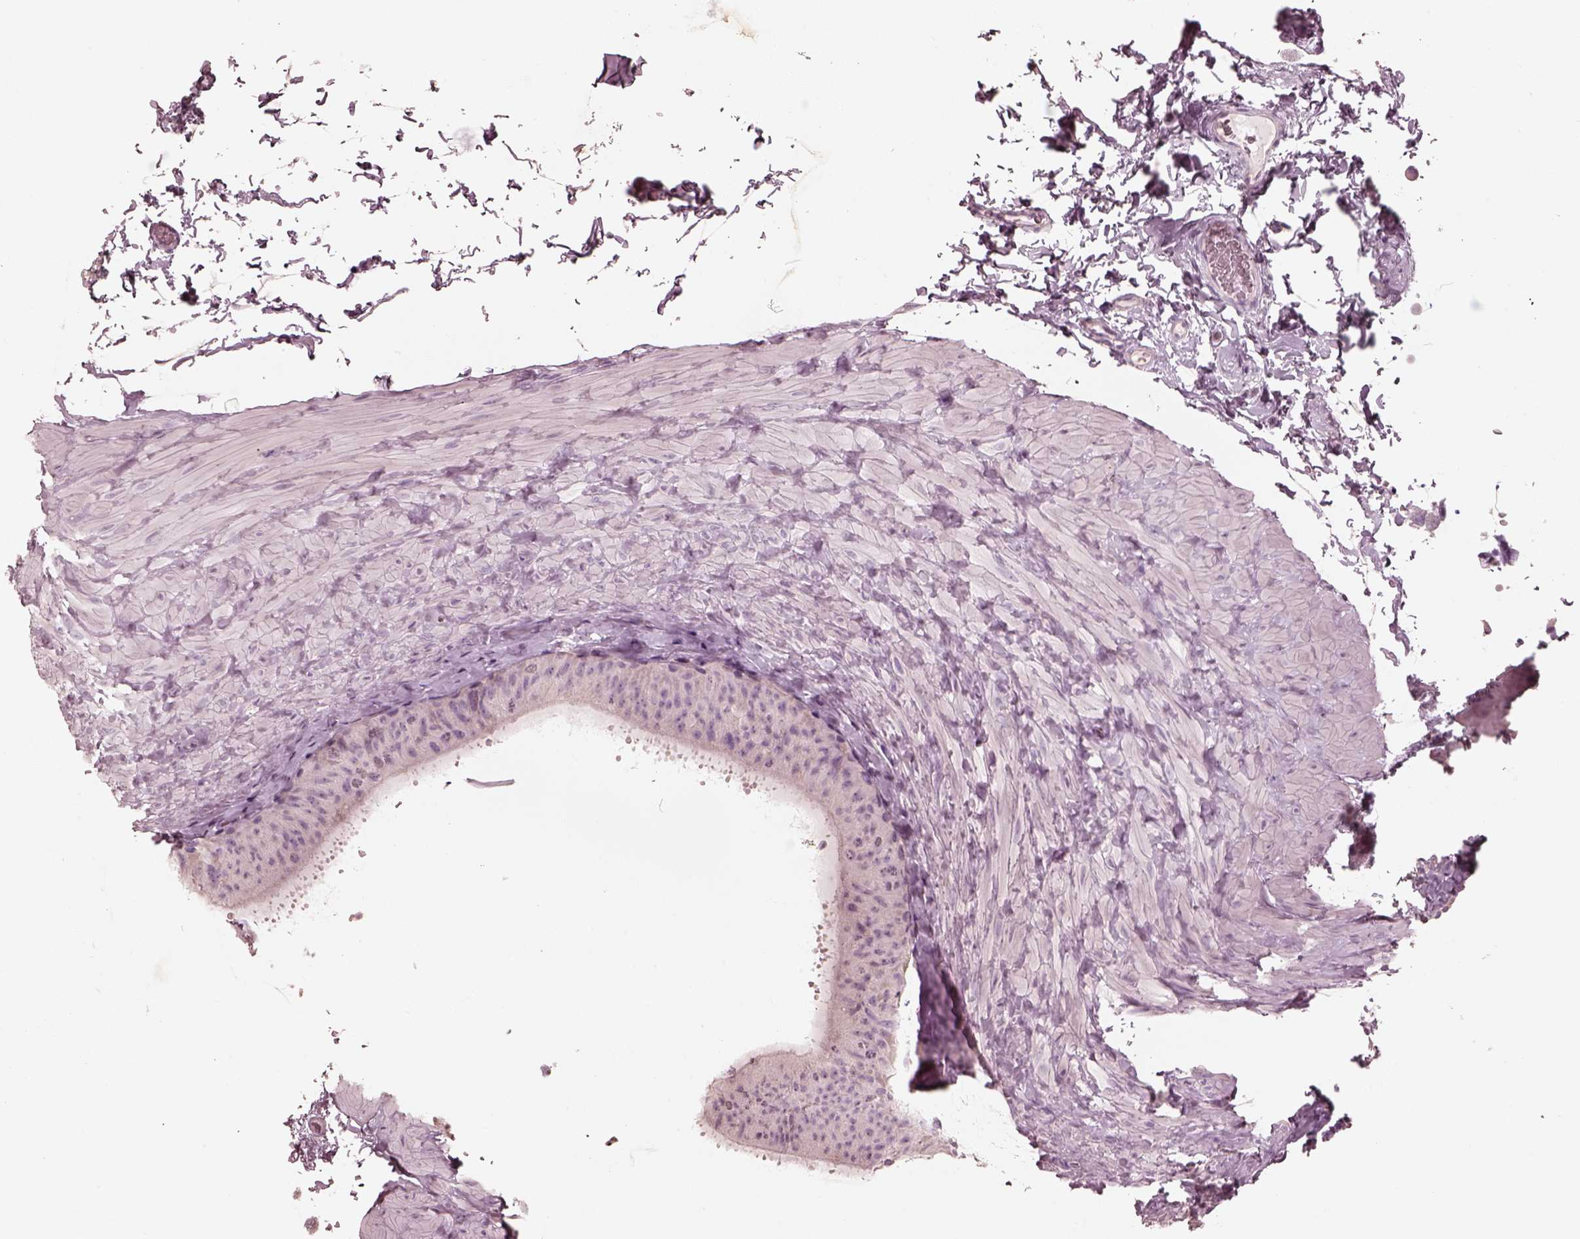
{"staining": {"intensity": "negative", "quantity": "none", "location": "none"}, "tissue": "epididymis", "cell_type": "Glandular cells", "image_type": "normal", "snomed": [{"axis": "morphology", "description": "Normal tissue, NOS"}, {"axis": "topography", "description": "Epididymis, spermatic cord, NOS"}, {"axis": "topography", "description": "Epididymis"}], "caption": "Epididymis was stained to show a protein in brown. There is no significant expression in glandular cells. (Brightfield microscopy of DAB (3,3'-diaminobenzidine) immunohistochemistry at high magnification).", "gene": "ZP4", "patient": {"sex": "male", "age": 31}}